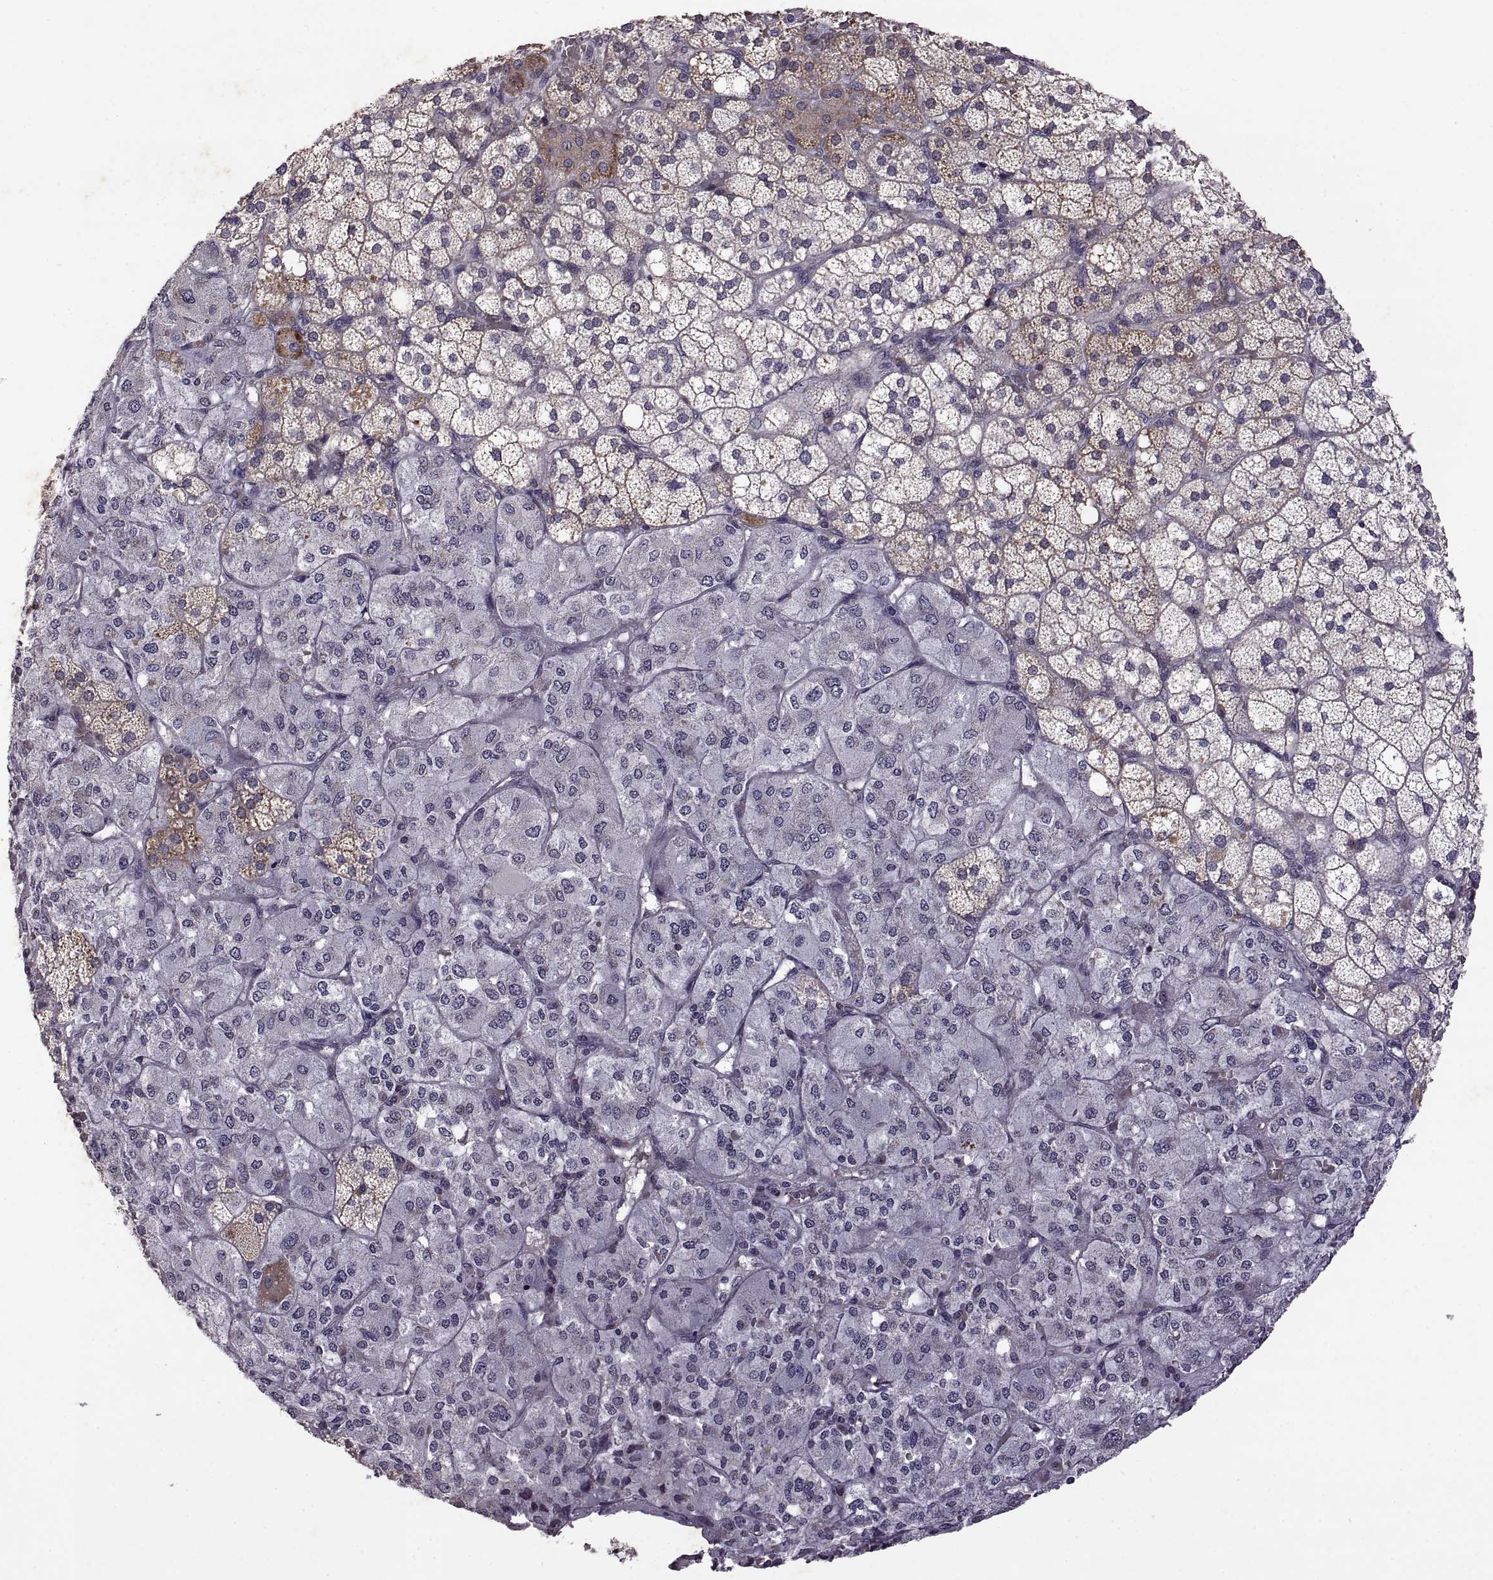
{"staining": {"intensity": "moderate", "quantity": "<25%", "location": "cytoplasmic/membranous"}, "tissue": "adrenal gland", "cell_type": "Glandular cells", "image_type": "normal", "snomed": [{"axis": "morphology", "description": "Normal tissue, NOS"}, {"axis": "topography", "description": "Adrenal gland"}], "caption": "Glandular cells display low levels of moderate cytoplasmic/membranous positivity in approximately <25% of cells in normal adrenal gland. Using DAB (brown) and hematoxylin (blue) stains, captured at high magnification using brightfield microscopy.", "gene": "DEFB136", "patient": {"sex": "male", "age": 53}}